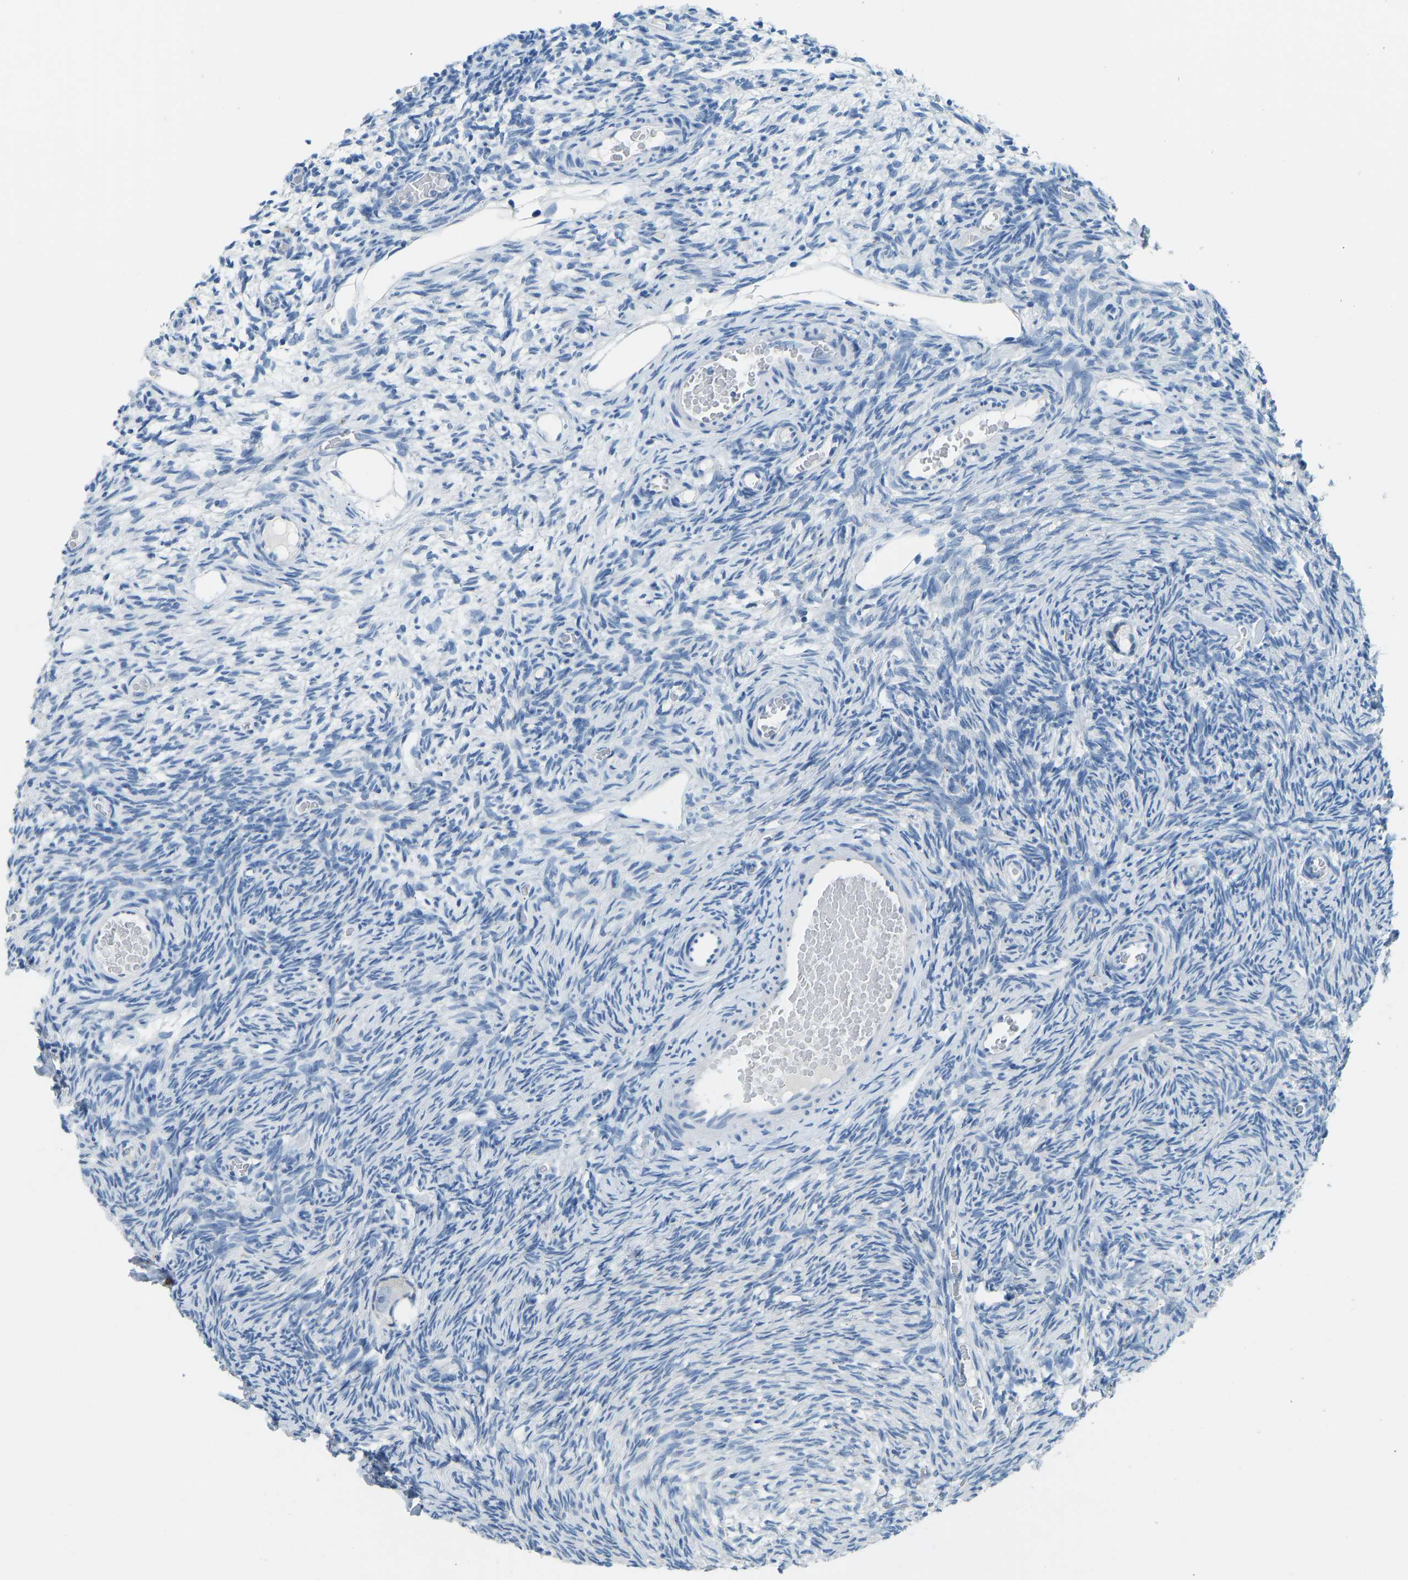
{"staining": {"intensity": "negative", "quantity": "none", "location": "none"}, "tissue": "ovary", "cell_type": "Follicle cells", "image_type": "normal", "snomed": [{"axis": "morphology", "description": "Normal tissue, NOS"}, {"axis": "topography", "description": "Ovary"}], "caption": "Micrograph shows no protein expression in follicle cells of normal ovary. The staining is performed using DAB brown chromogen with nuclei counter-stained in using hematoxylin.", "gene": "ATP1A1", "patient": {"sex": "female", "age": 27}}